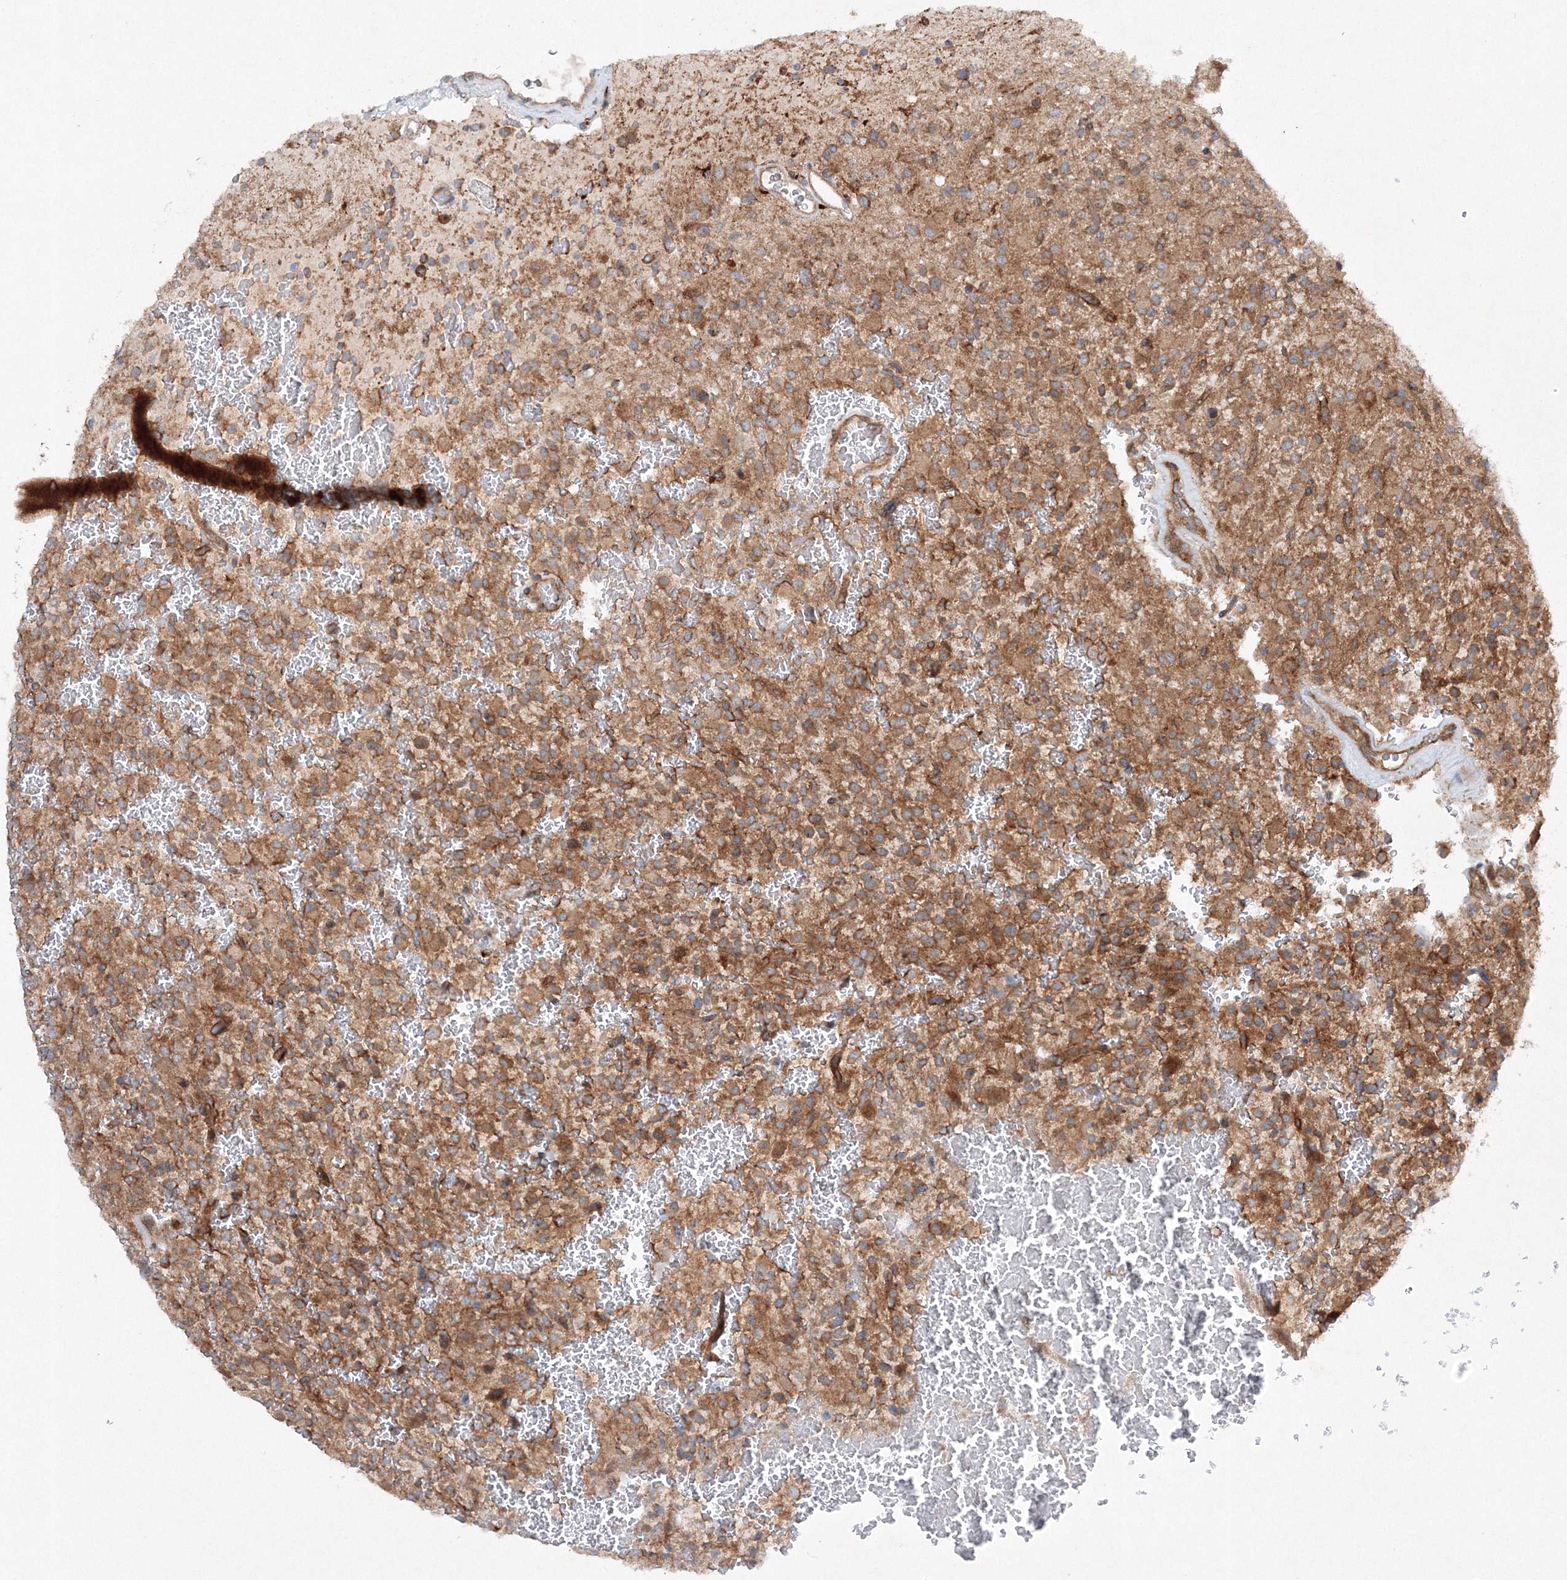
{"staining": {"intensity": "moderate", "quantity": ">75%", "location": "cytoplasmic/membranous"}, "tissue": "glioma", "cell_type": "Tumor cells", "image_type": "cancer", "snomed": [{"axis": "morphology", "description": "Glioma, malignant, High grade"}, {"axis": "topography", "description": "Brain"}], "caption": "Protein expression analysis of glioma reveals moderate cytoplasmic/membranous positivity in about >75% of tumor cells. (Brightfield microscopy of DAB IHC at high magnification).", "gene": "SLC36A1", "patient": {"sex": "male", "age": 34}}